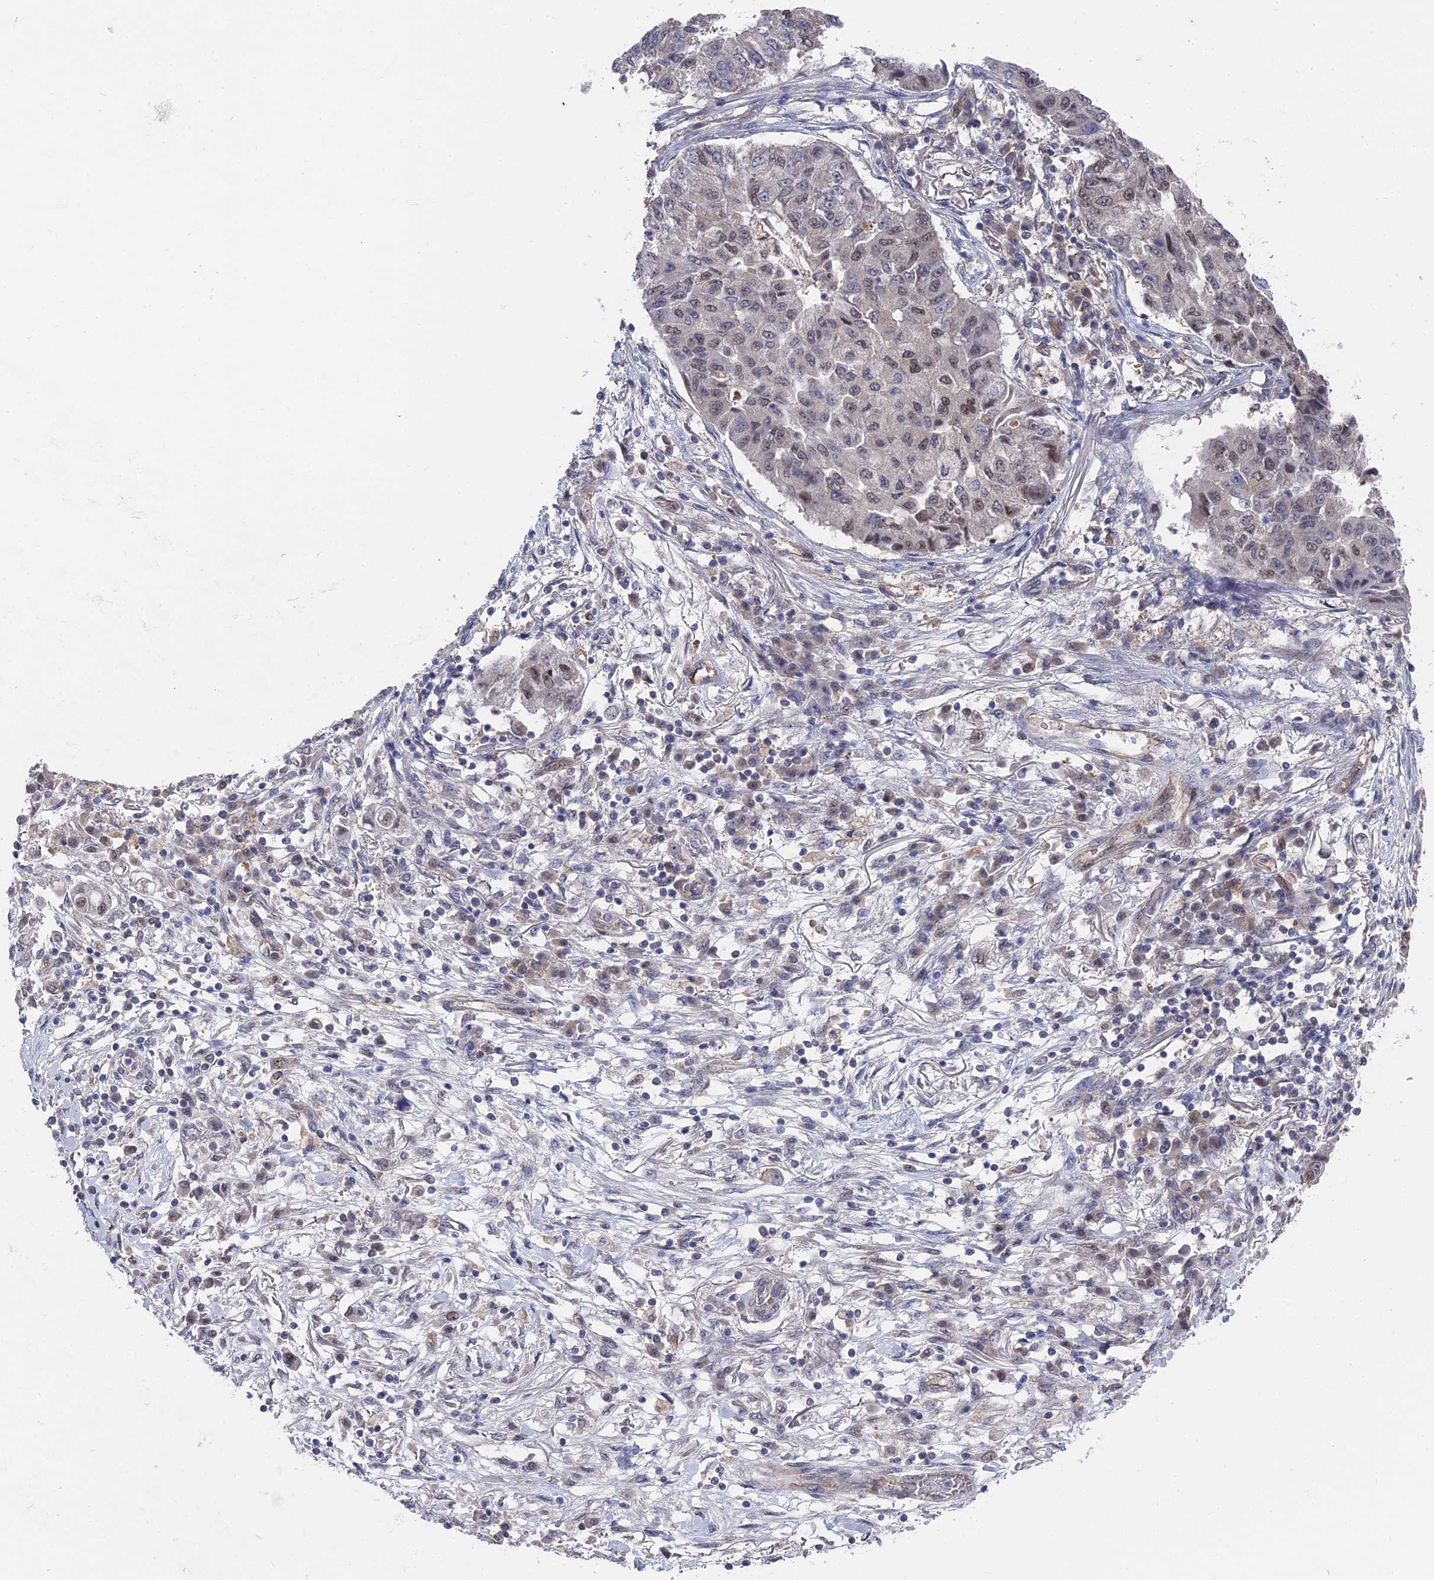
{"staining": {"intensity": "moderate", "quantity": "25%-75%", "location": "nuclear"}, "tissue": "lung cancer", "cell_type": "Tumor cells", "image_type": "cancer", "snomed": [{"axis": "morphology", "description": "Squamous cell carcinoma, NOS"}, {"axis": "topography", "description": "Lung"}], "caption": "This is a micrograph of immunohistochemistry staining of lung cancer (squamous cell carcinoma), which shows moderate expression in the nuclear of tumor cells.", "gene": "UNC5D", "patient": {"sex": "male", "age": 74}}